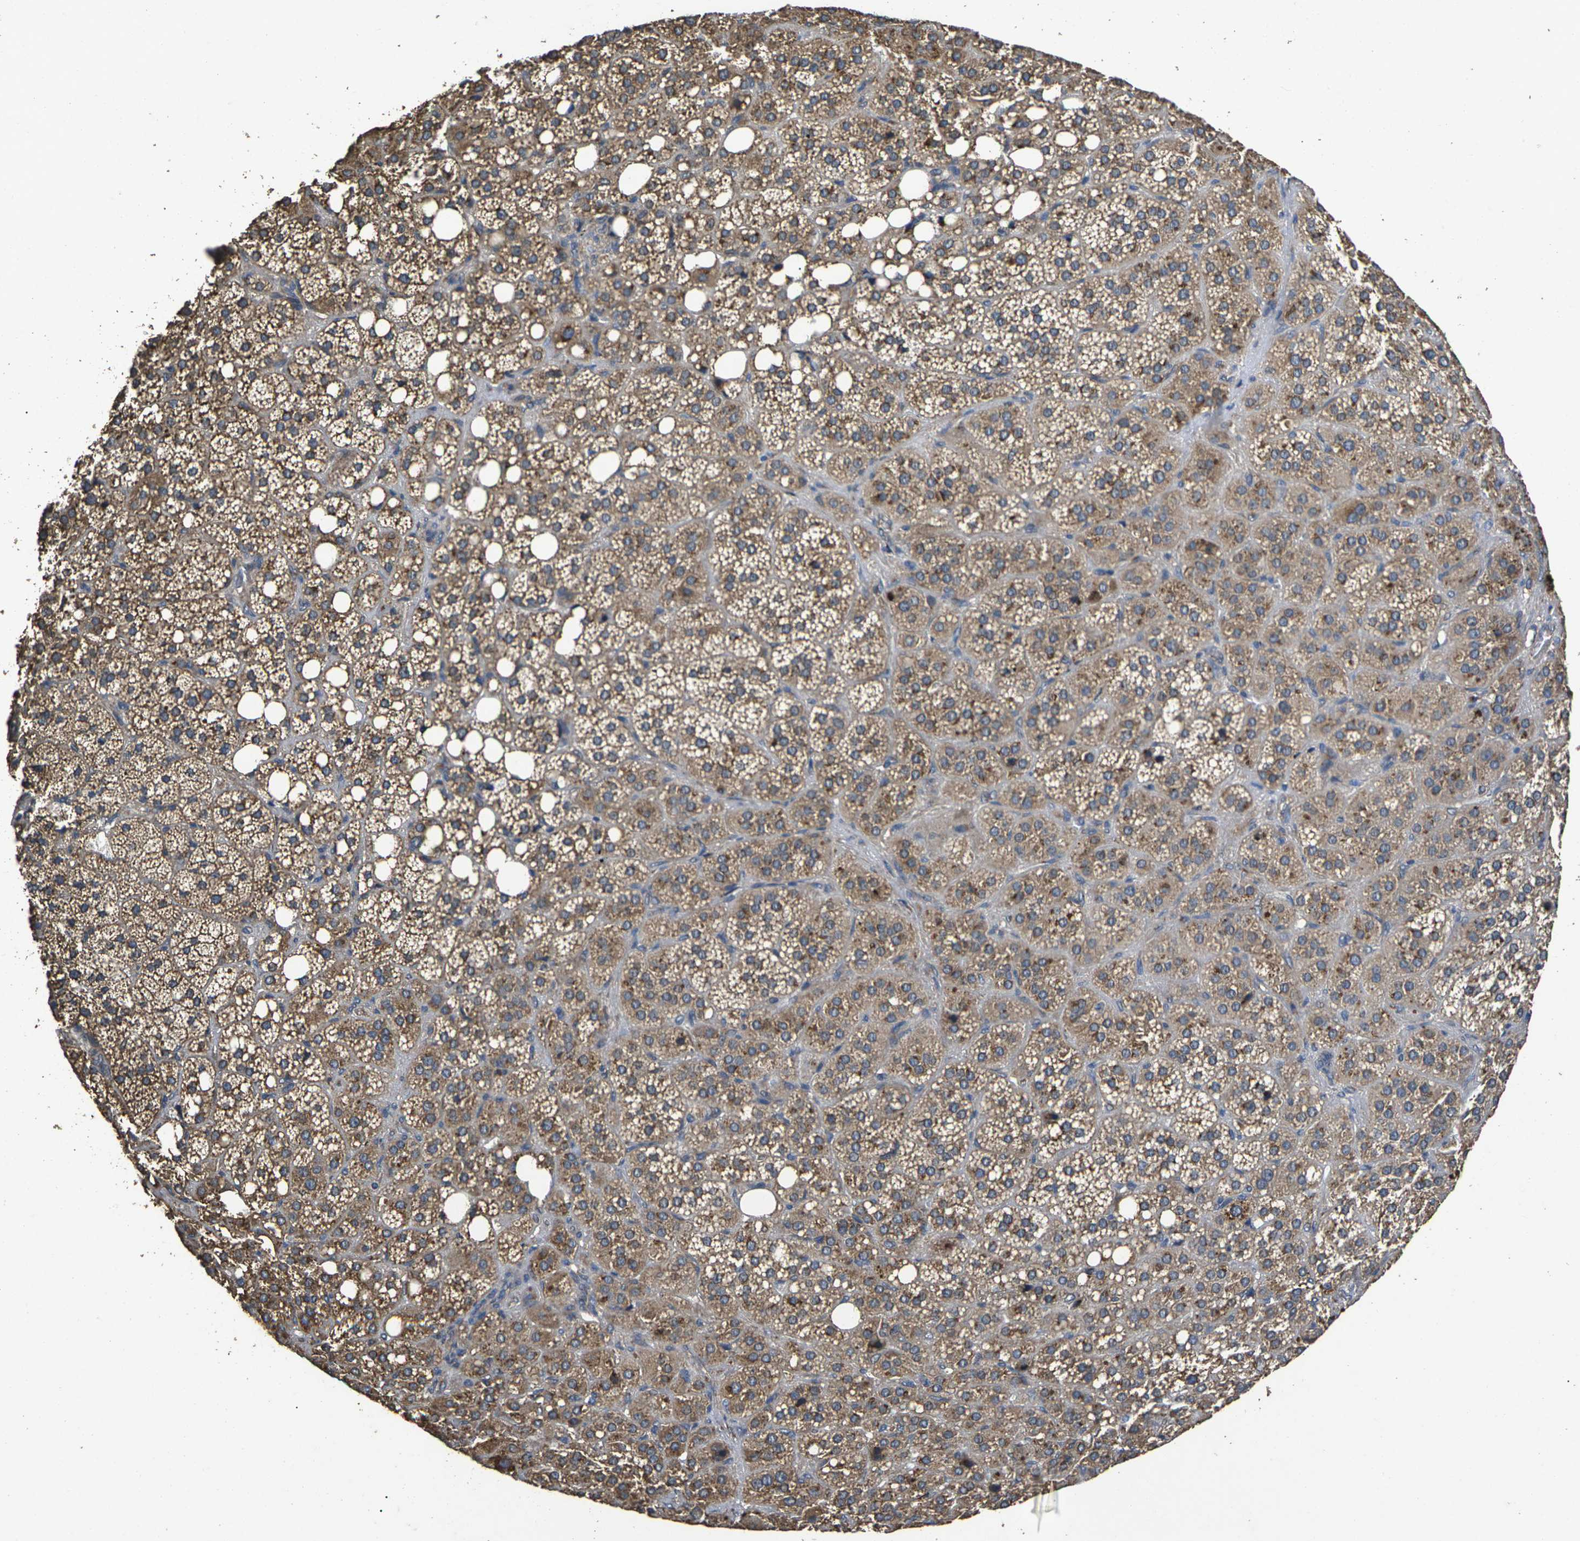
{"staining": {"intensity": "moderate", "quantity": ">75%", "location": "cytoplasmic/membranous"}, "tissue": "adrenal gland", "cell_type": "Glandular cells", "image_type": "normal", "snomed": [{"axis": "morphology", "description": "Normal tissue, NOS"}, {"axis": "topography", "description": "Adrenal gland"}], "caption": "Adrenal gland stained for a protein reveals moderate cytoplasmic/membranous positivity in glandular cells. Using DAB (brown) and hematoxylin (blue) stains, captured at high magnification using brightfield microscopy.", "gene": "B4GAT1", "patient": {"sex": "female", "age": 59}}